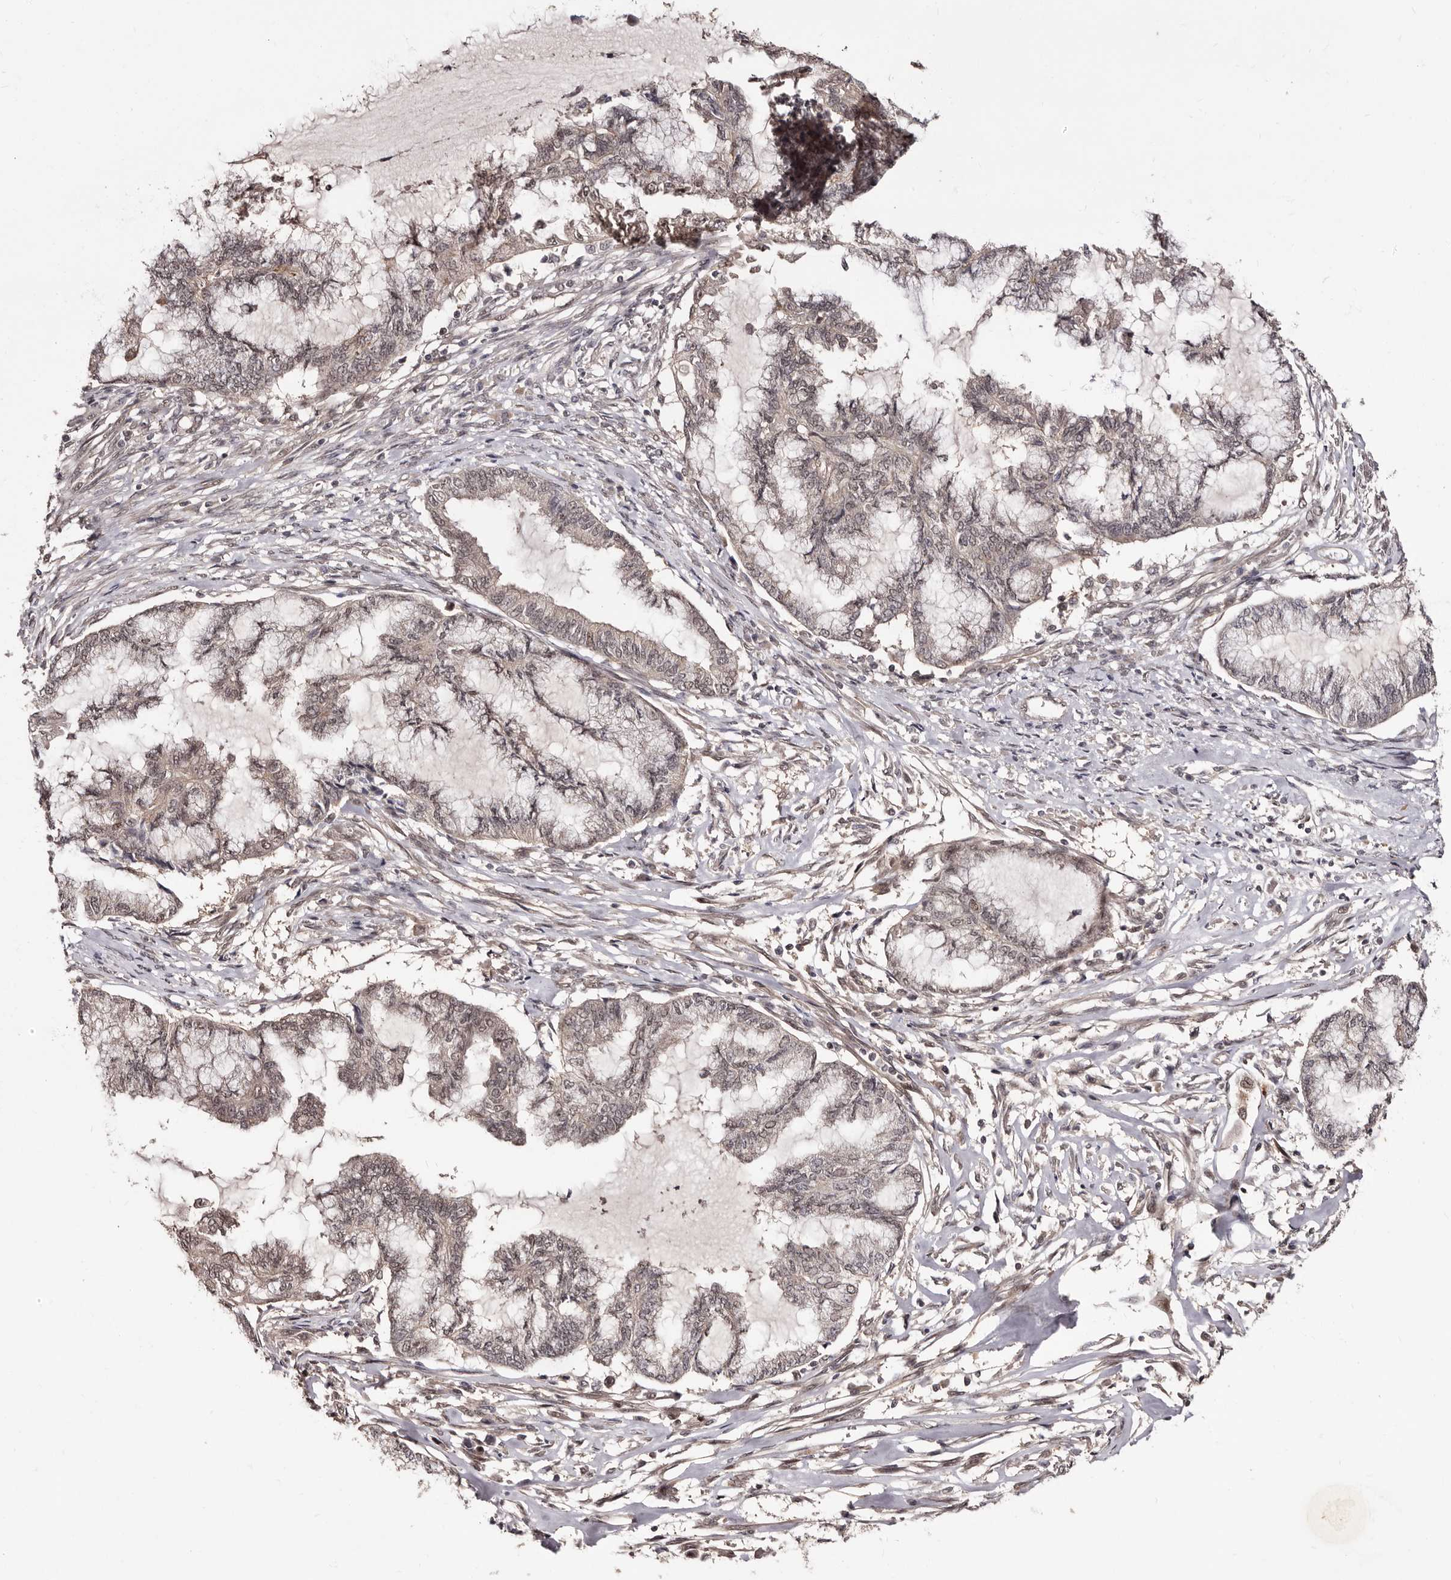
{"staining": {"intensity": "weak", "quantity": ">75%", "location": "cytoplasmic/membranous,nuclear"}, "tissue": "endometrial cancer", "cell_type": "Tumor cells", "image_type": "cancer", "snomed": [{"axis": "morphology", "description": "Adenocarcinoma, NOS"}, {"axis": "topography", "description": "Endometrium"}], "caption": "IHC micrograph of human endometrial cancer (adenocarcinoma) stained for a protein (brown), which shows low levels of weak cytoplasmic/membranous and nuclear positivity in about >75% of tumor cells.", "gene": "TBC1D22B", "patient": {"sex": "female", "age": 86}}